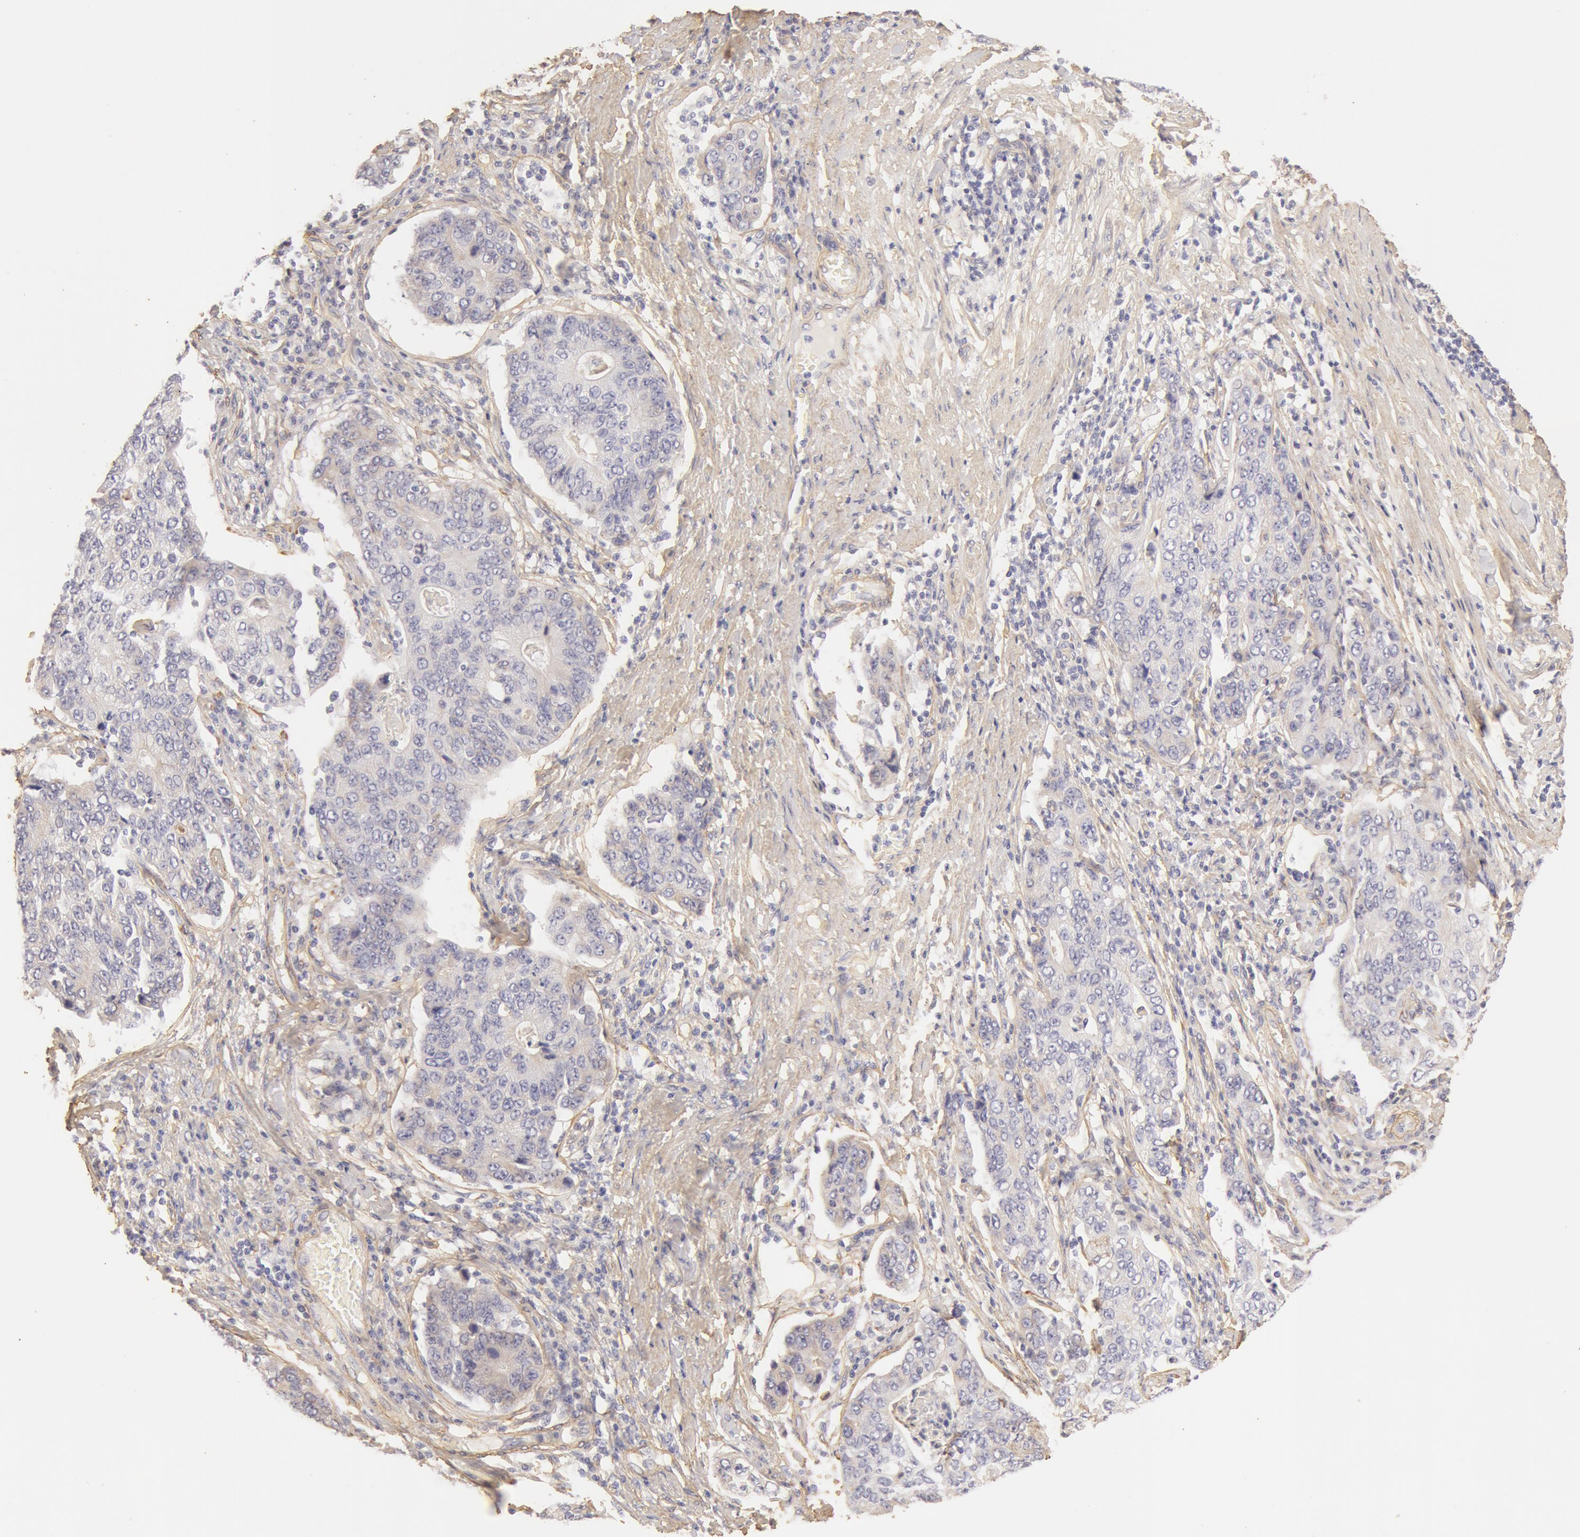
{"staining": {"intensity": "weak", "quantity": "<25%", "location": "cytoplasmic/membranous"}, "tissue": "stomach cancer", "cell_type": "Tumor cells", "image_type": "cancer", "snomed": [{"axis": "morphology", "description": "Adenocarcinoma, NOS"}, {"axis": "topography", "description": "Esophagus"}, {"axis": "topography", "description": "Stomach"}], "caption": "High power microscopy photomicrograph of an immunohistochemistry (IHC) image of stomach cancer, revealing no significant expression in tumor cells.", "gene": "COL4A1", "patient": {"sex": "male", "age": 74}}